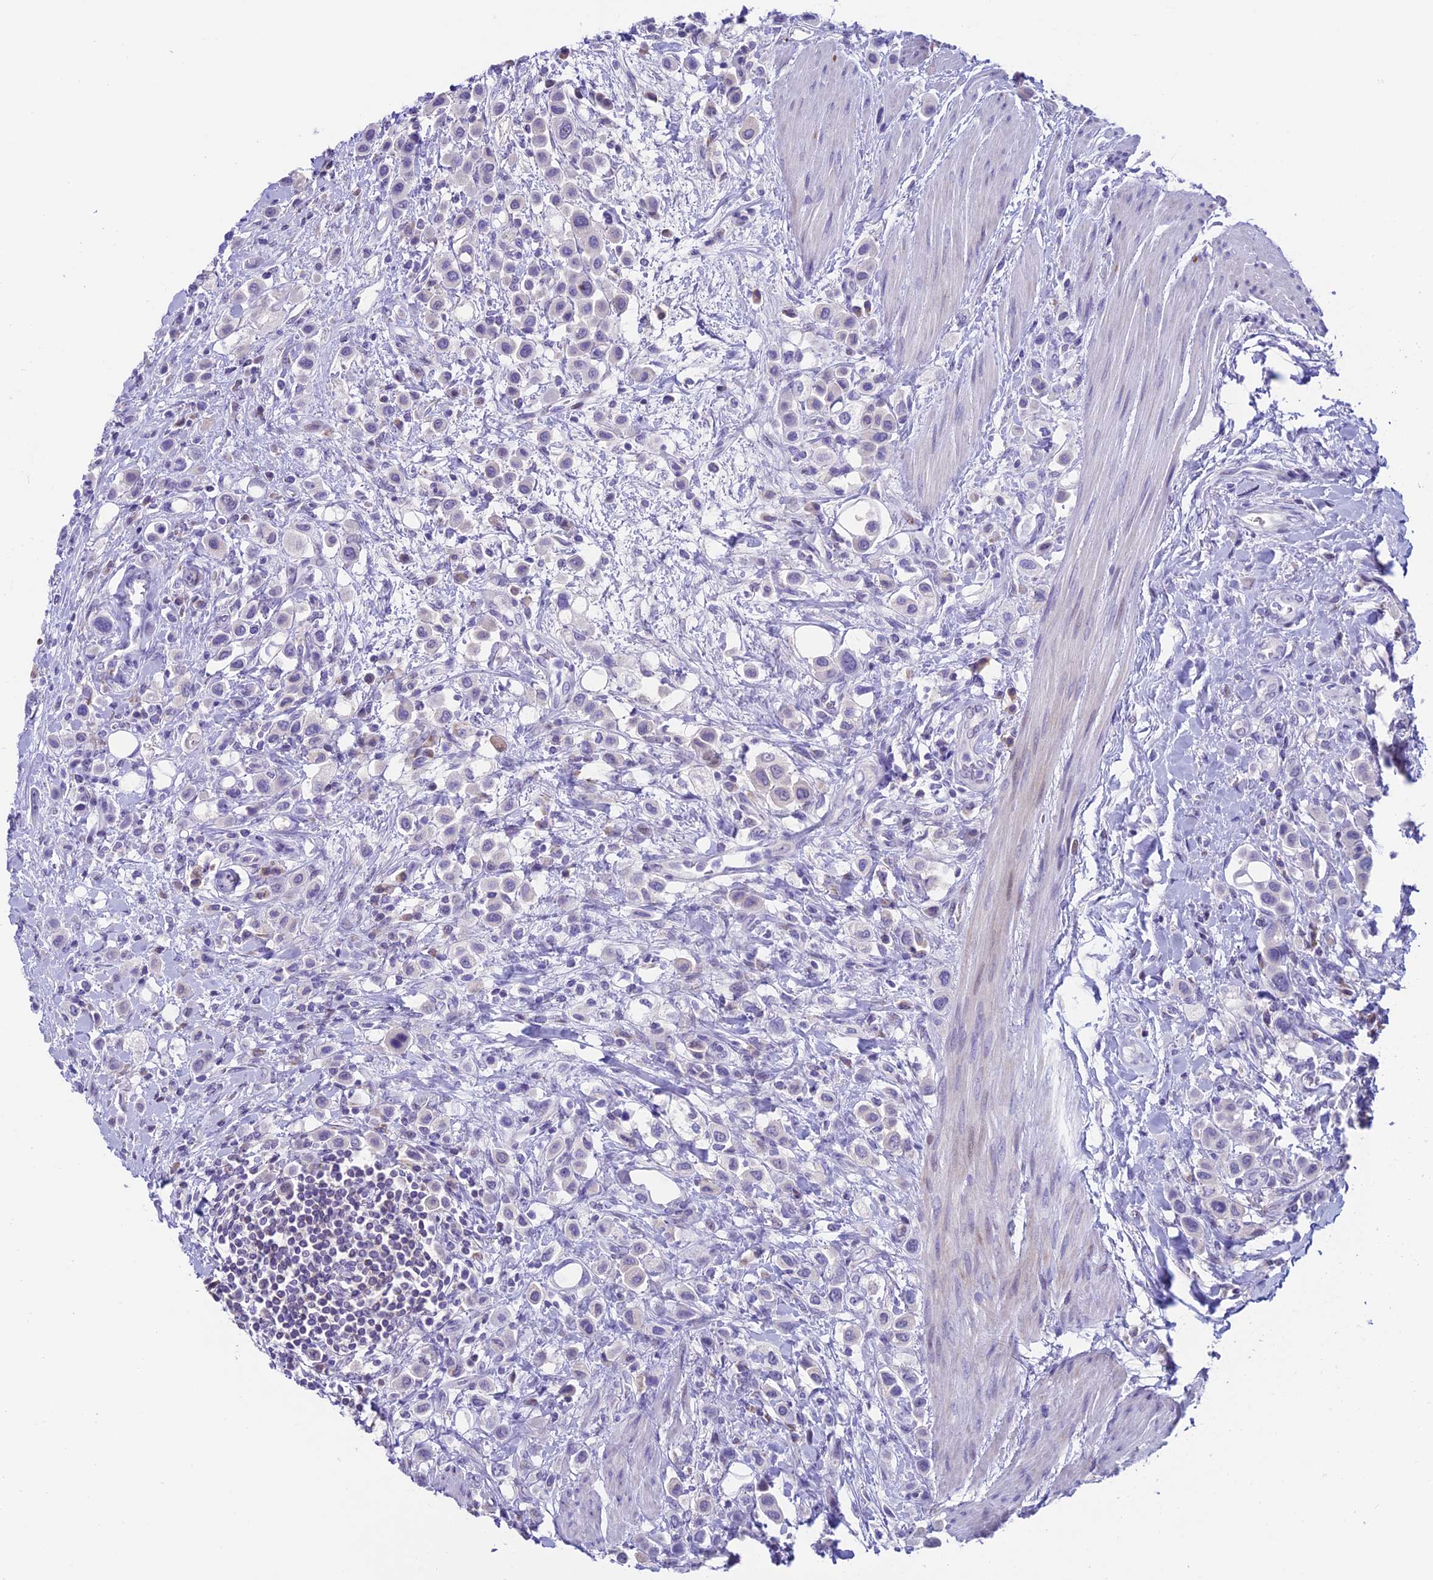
{"staining": {"intensity": "negative", "quantity": "none", "location": "none"}, "tissue": "urothelial cancer", "cell_type": "Tumor cells", "image_type": "cancer", "snomed": [{"axis": "morphology", "description": "Urothelial carcinoma, High grade"}, {"axis": "topography", "description": "Urinary bladder"}], "caption": "Tumor cells show no significant staining in urothelial cancer. Nuclei are stained in blue.", "gene": "SLC10A1", "patient": {"sex": "male", "age": 50}}